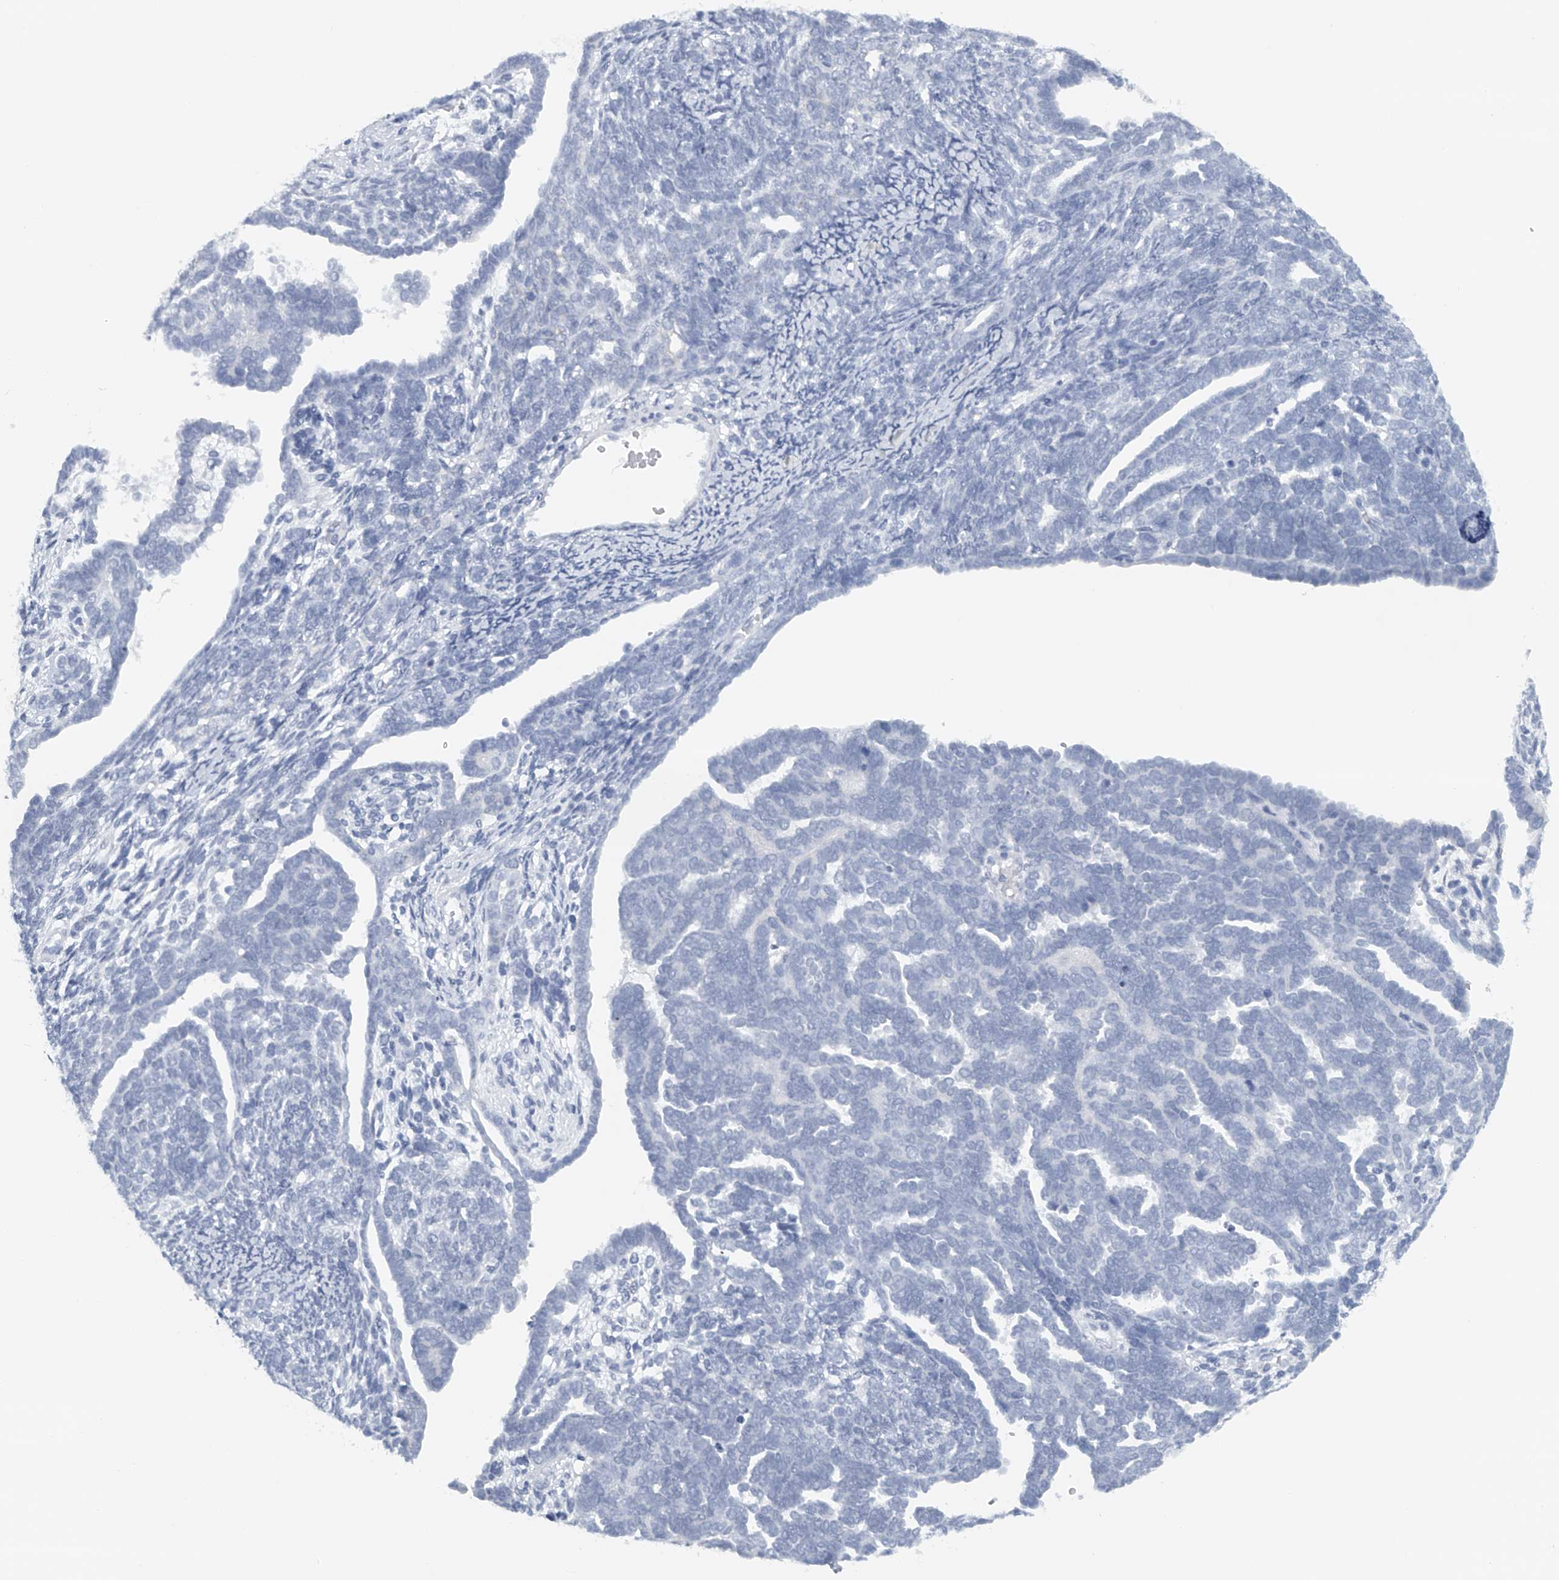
{"staining": {"intensity": "negative", "quantity": "none", "location": "none"}, "tissue": "endometrial cancer", "cell_type": "Tumor cells", "image_type": "cancer", "snomed": [{"axis": "morphology", "description": "Neoplasm, malignant, NOS"}, {"axis": "topography", "description": "Endometrium"}], "caption": "IHC histopathology image of endometrial cancer stained for a protein (brown), which displays no expression in tumor cells.", "gene": "FAT2", "patient": {"sex": "female", "age": 74}}